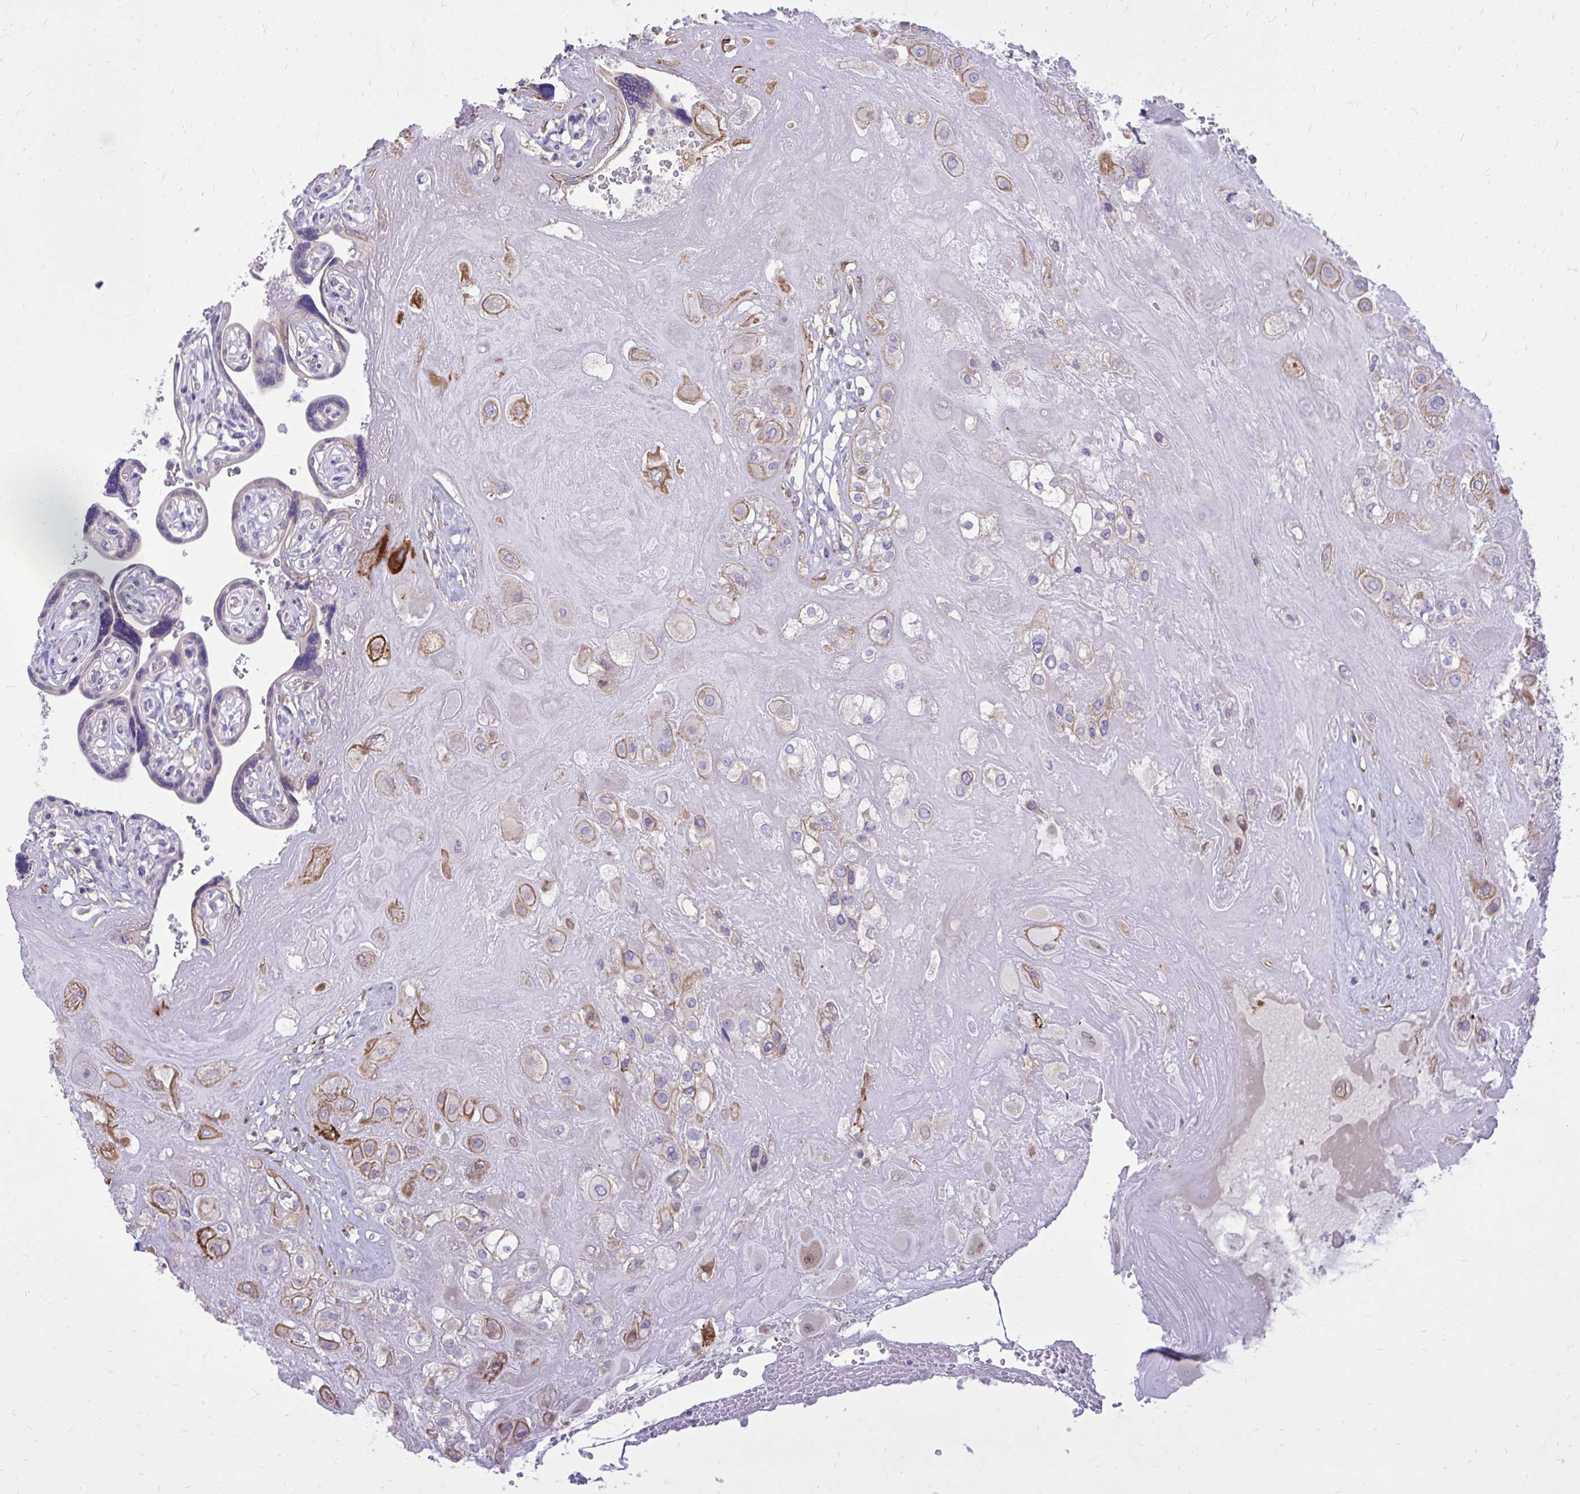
{"staining": {"intensity": "strong", "quantity": "<25%", "location": "cytoplasmic/membranous"}, "tissue": "placenta", "cell_type": "Decidual cells", "image_type": "normal", "snomed": [{"axis": "morphology", "description": "Normal tissue, NOS"}, {"axis": "topography", "description": "Placenta"}], "caption": "Normal placenta reveals strong cytoplasmic/membranous positivity in about <25% of decidual cells, visualized by immunohistochemistry.", "gene": "NNMT", "patient": {"sex": "female", "age": 32}}